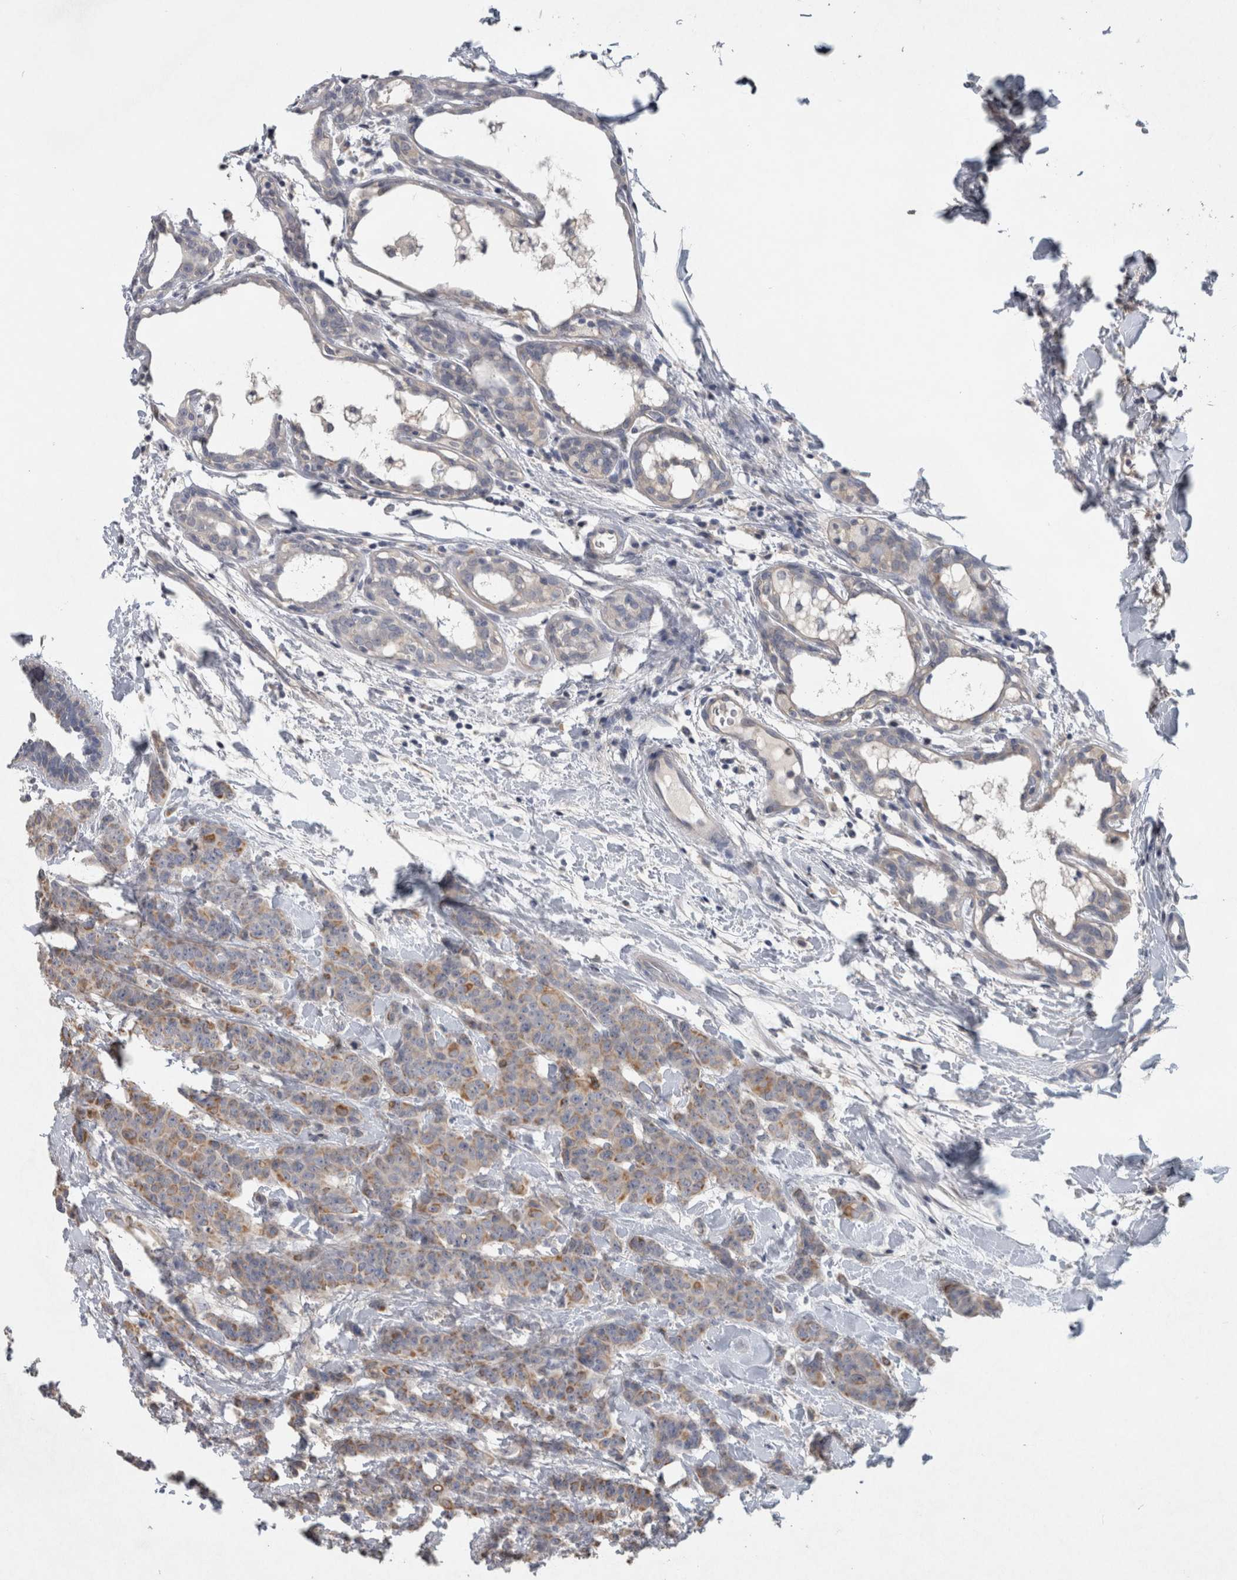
{"staining": {"intensity": "moderate", "quantity": "<25%", "location": "cytoplasmic/membranous"}, "tissue": "breast cancer", "cell_type": "Tumor cells", "image_type": "cancer", "snomed": [{"axis": "morphology", "description": "Normal tissue, NOS"}, {"axis": "morphology", "description": "Duct carcinoma"}, {"axis": "topography", "description": "Breast"}], "caption": "Immunohistochemistry (DAB (3,3'-diaminobenzidine)) staining of human invasive ductal carcinoma (breast) reveals moderate cytoplasmic/membranous protein staining in about <25% of tumor cells.", "gene": "HEXD", "patient": {"sex": "female", "age": 40}}